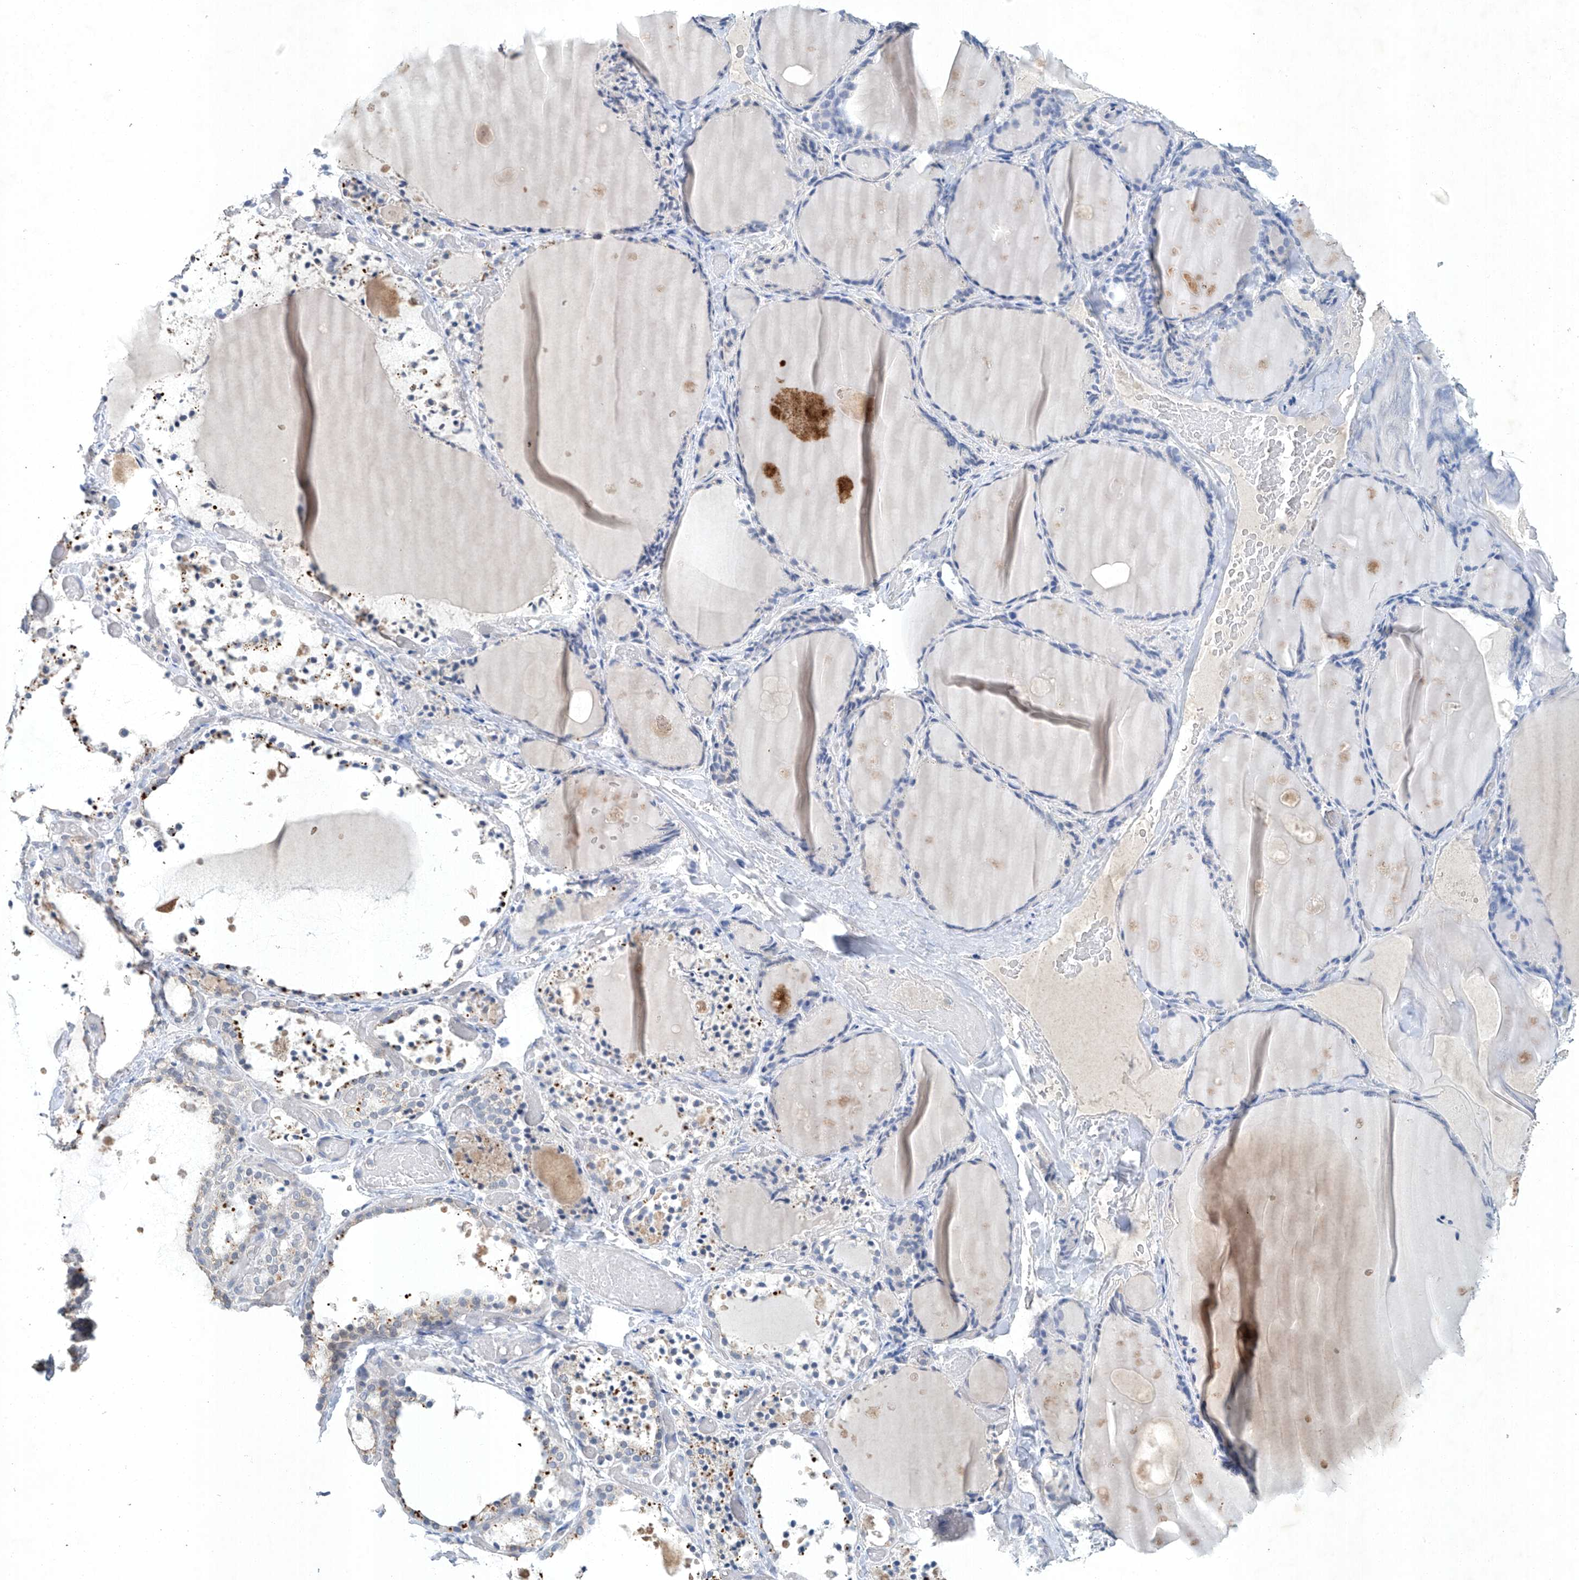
{"staining": {"intensity": "weak", "quantity": "<25%", "location": "cytoplasmic/membranous"}, "tissue": "thyroid gland", "cell_type": "Glandular cells", "image_type": "normal", "snomed": [{"axis": "morphology", "description": "Normal tissue, NOS"}, {"axis": "topography", "description": "Thyroid gland"}], "caption": "This is an immunohistochemistry histopathology image of unremarkable human thyroid gland. There is no staining in glandular cells.", "gene": "TAF8", "patient": {"sex": "female", "age": 44}}